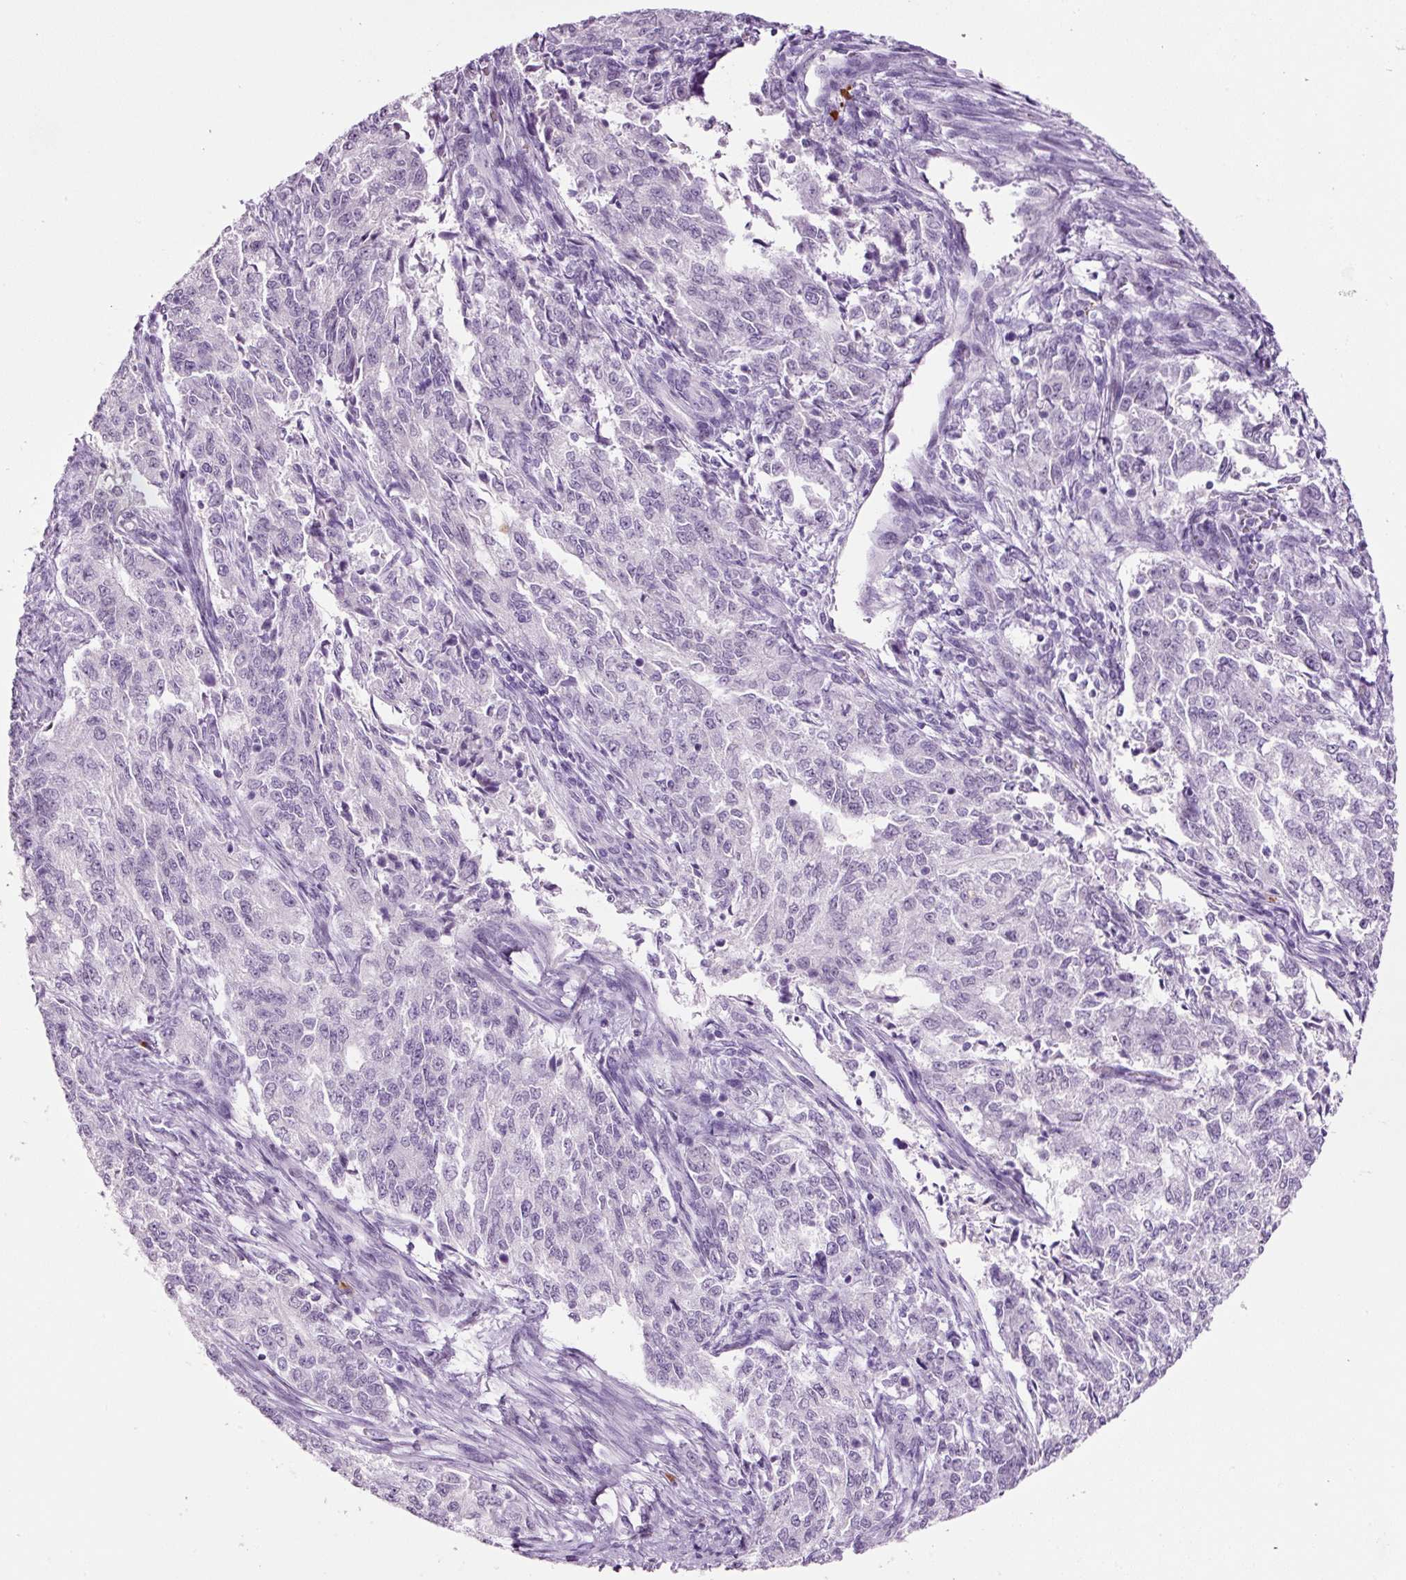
{"staining": {"intensity": "negative", "quantity": "none", "location": "none"}, "tissue": "endometrial cancer", "cell_type": "Tumor cells", "image_type": "cancer", "snomed": [{"axis": "morphology", "description": "Adenocarcinoma, NOS"}, {"axis": "topography", "description": "Endometrium"}], "caption": "This is an immunohistochemistry (IHC) histopathology image of endometrial cancer. There is no positivity in tumor cells.", "gene": "KLF1", "patient": {"sex": "female", "age": 50}}